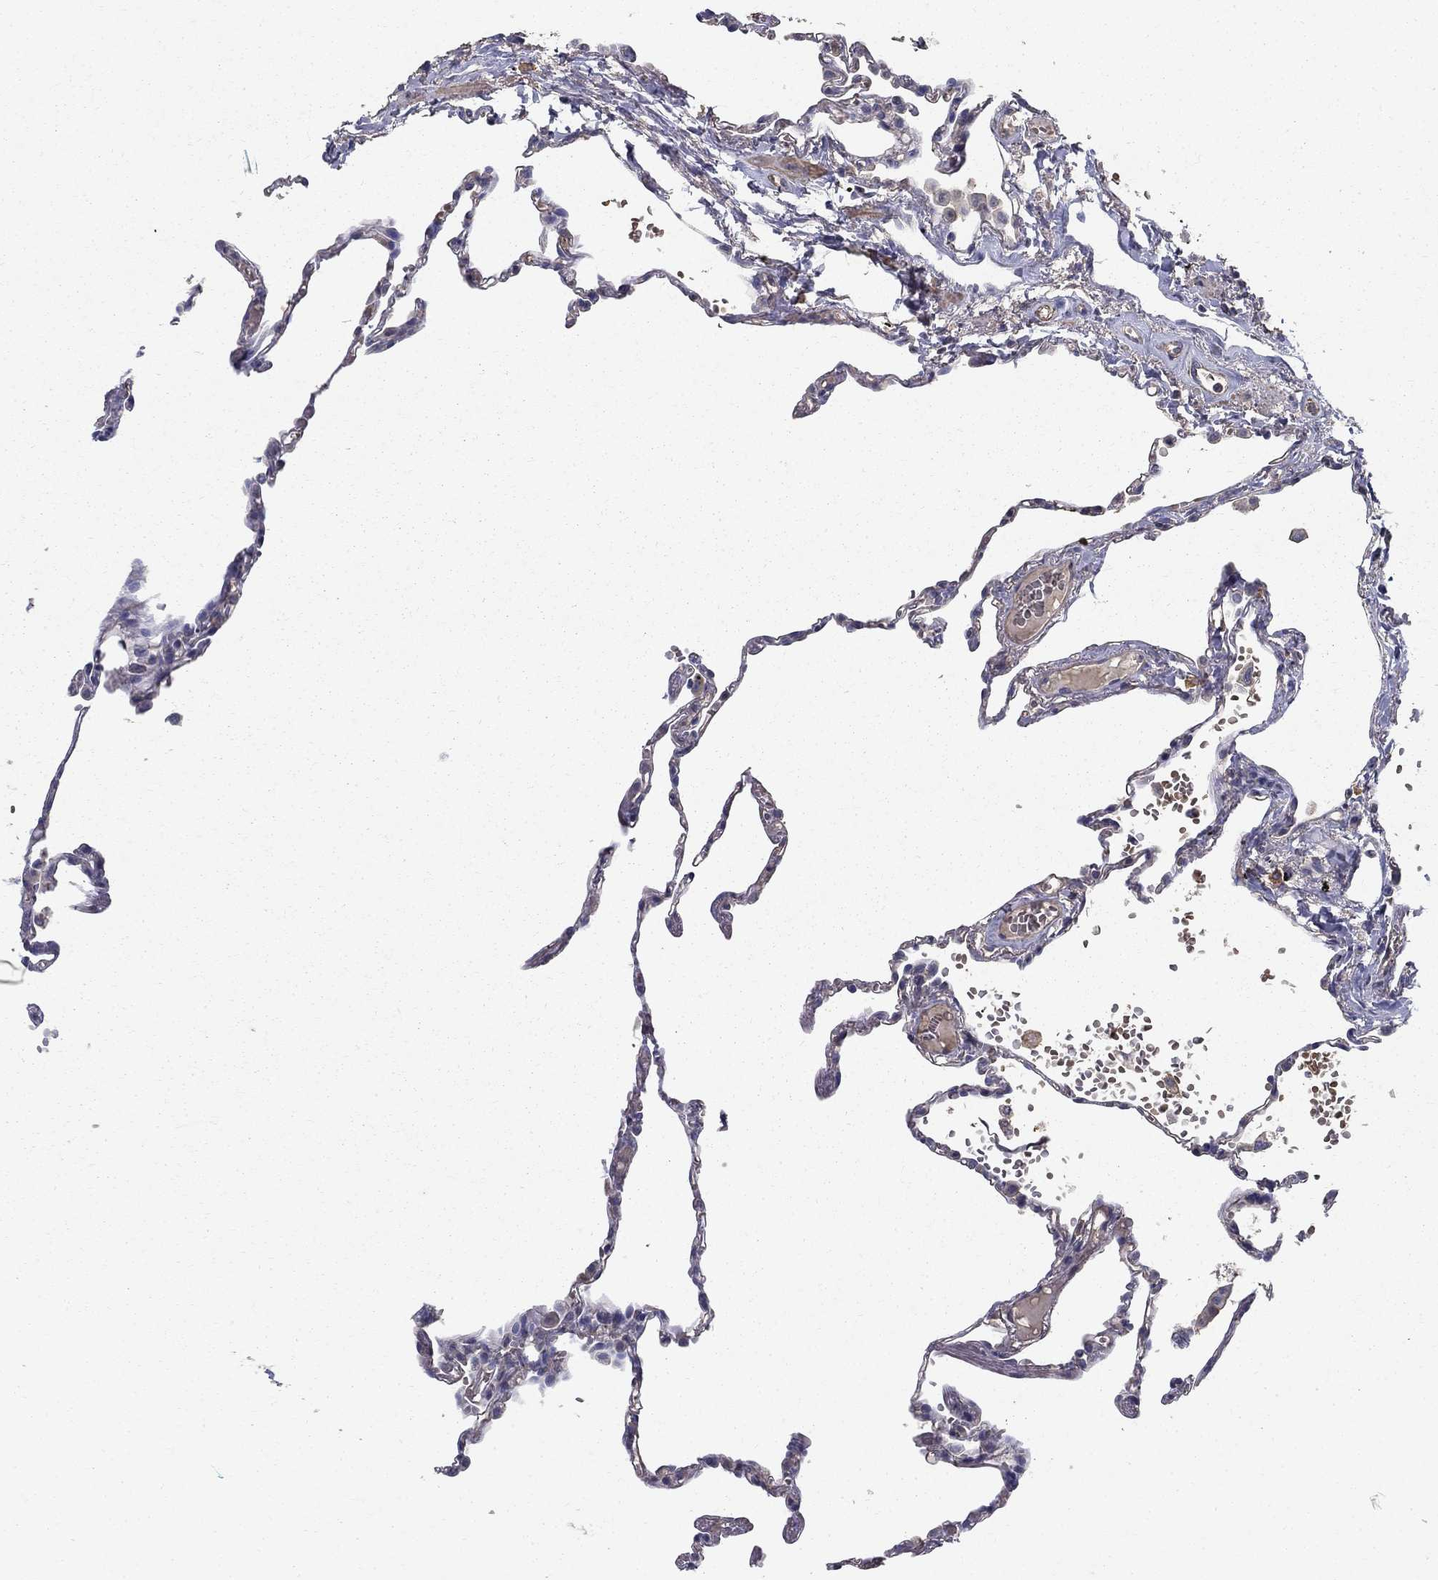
{"staining": {"intensity": "negative", "quantity": "none", "location": "none"}, "tissue": "lung", "cell_type": "Alveolar cells", "image_type": "normal", "snomed": [{"axis": "morphology", "description": "Normal tissue, NOS"}, {"axis": "topography", "description": "Lung"}], "caption": "A high-resolution photomicrograph shows immunohistochemistry (IHC) staining of unremarkable lung, which shows no significant positivity in alveolar cells. (Stains: DAB IHC with hematoxylin counter stain, Microscopy: brightfield microscopy at high magnification).", "gene": "MPP2", "patient": {"sex": "male", "age": 78}}